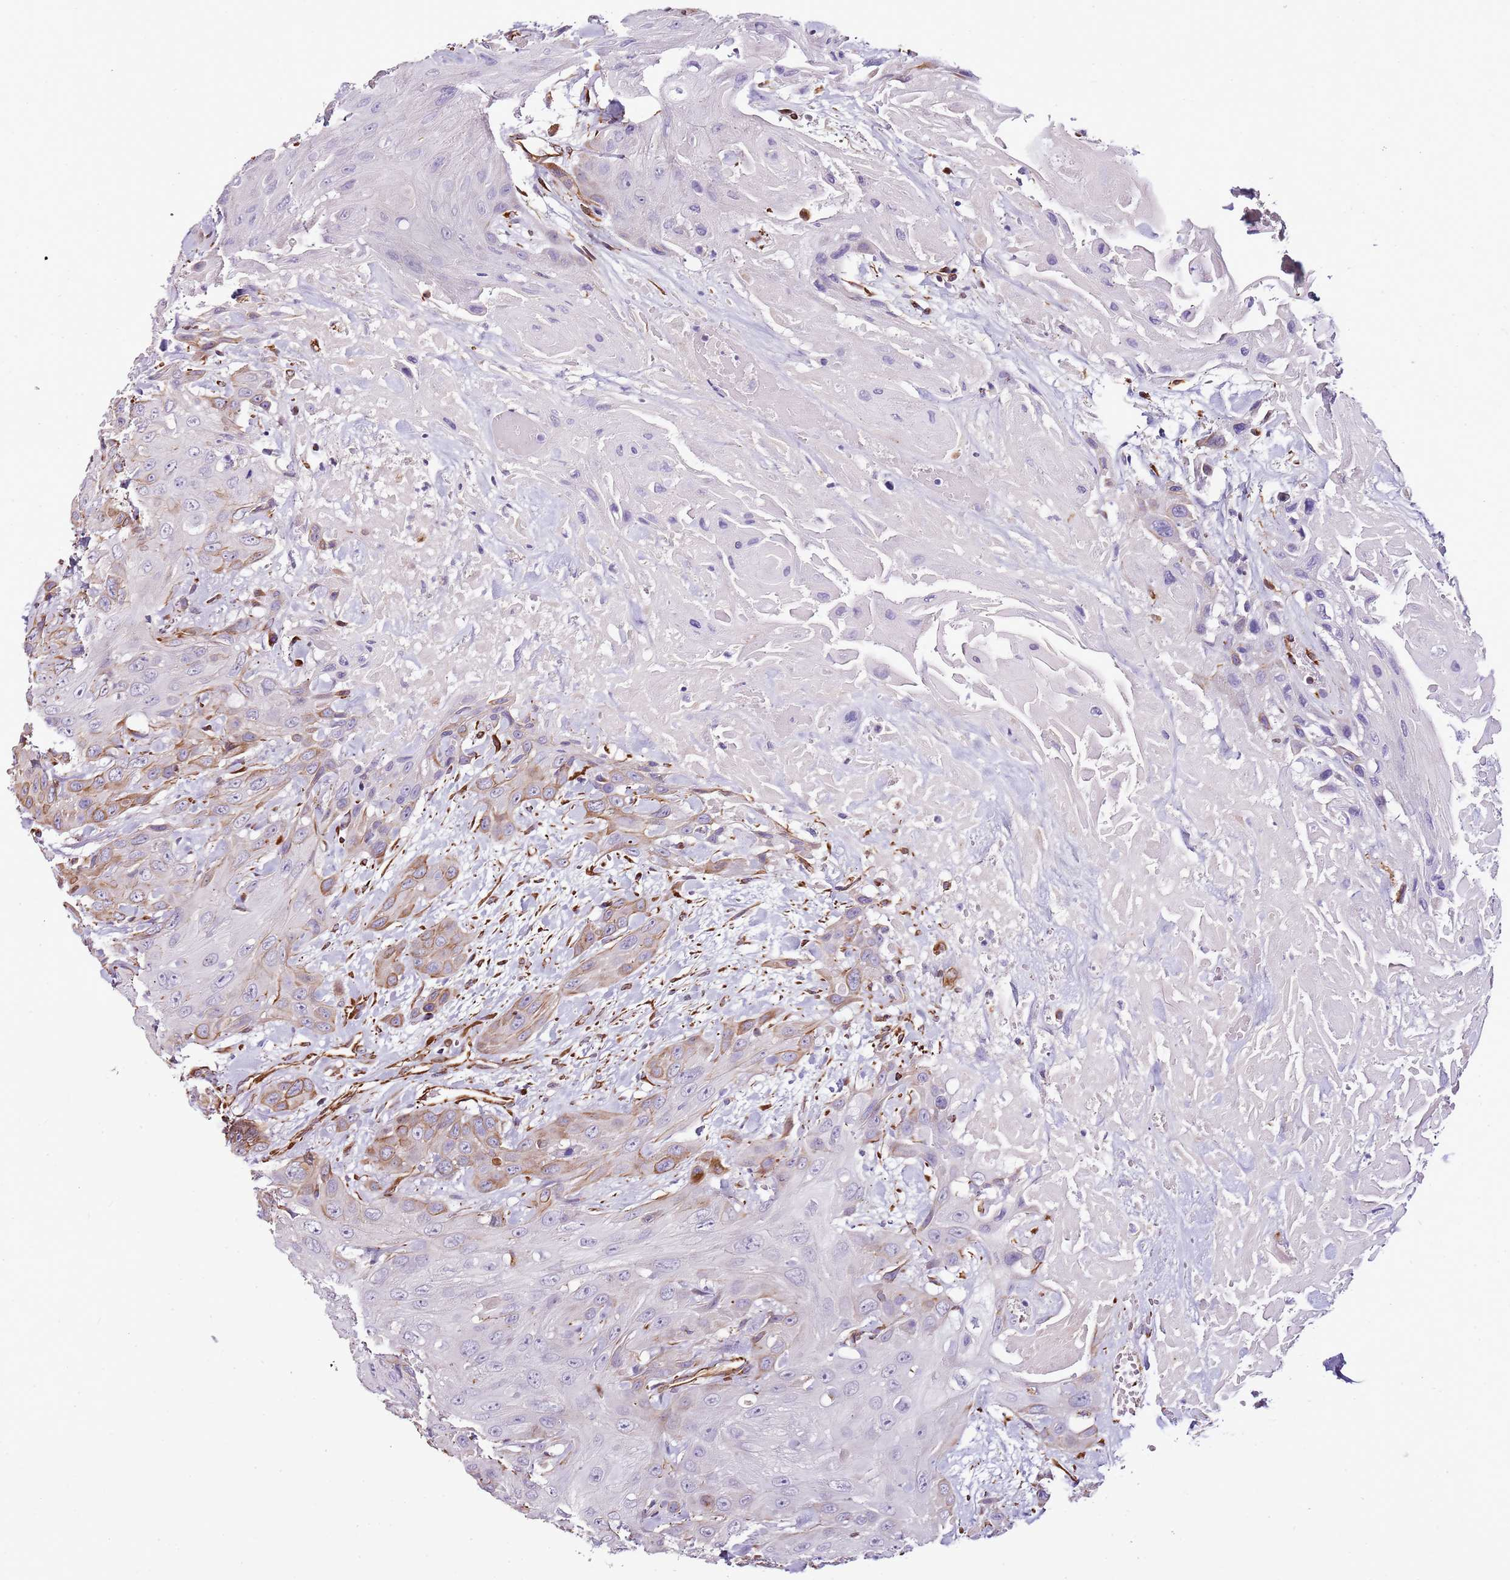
{"staining": {"intensity": "weak", "quantity": "<25%", "location": "cytoplasmic/membranous"}, "tissue": "head and neck cancer", "cell_type": "Tumor cells", "image_type": "cancer", "snomed": [{"axis": "morphology", "description": "Squamous cell carcinoma, NOS"}, {"axis": "topography", "description": "Head-Neck"}], "caption": "There is no significant positivity in tumor cells of squamous cell carcinoma (head and neck).", "gene": "ZNF786", "patient": {"sex": "male", "age": 81}}